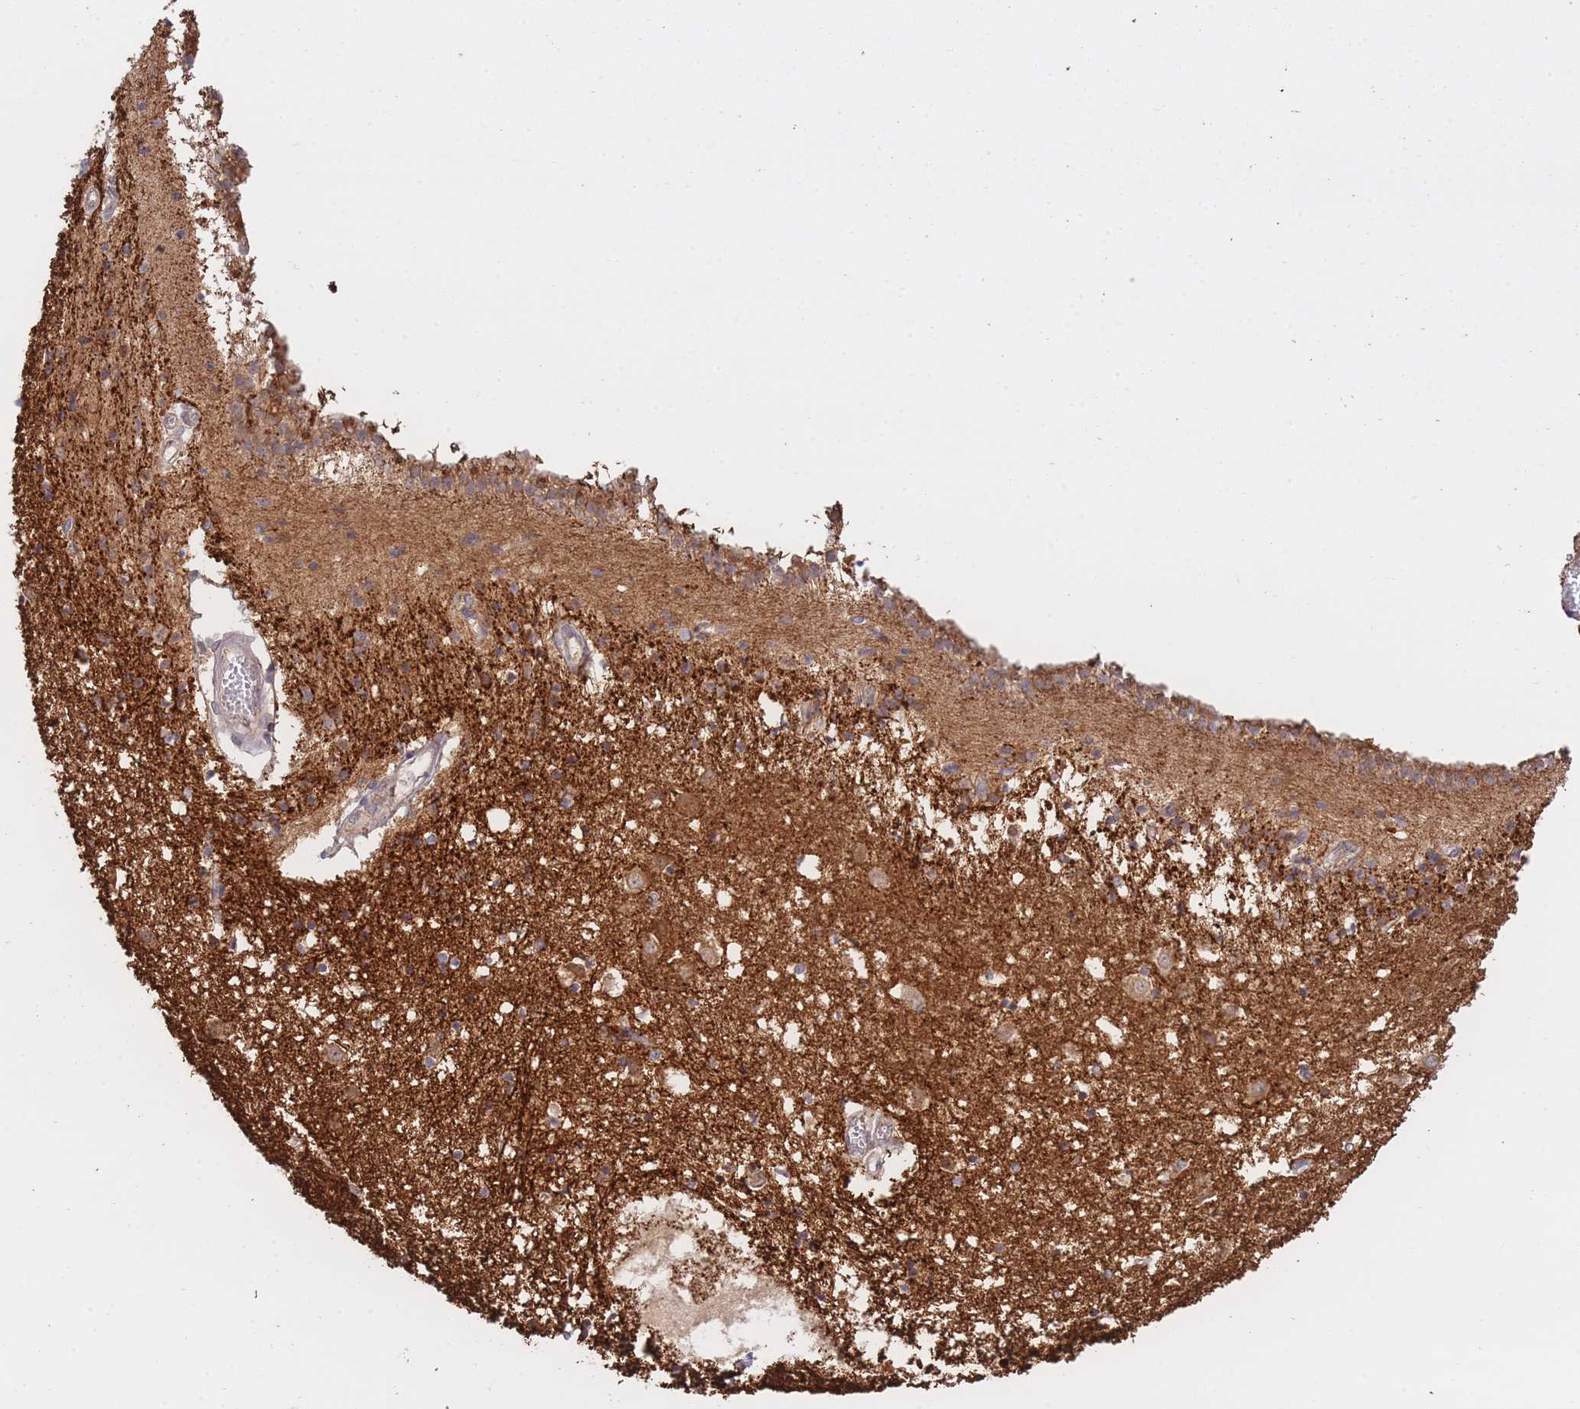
{"staining": {"intensity": "weak", "quantity": "<25%", "location": "cytoplasmic/membranous"}, "tissue": "caudate", "cell_type": "Glial cells", "image_type": "normal", "snomed": [{"axis": "morphology", "description": "Normal tissue, NOS"}, {"axis": "topography", "description": "Lateral ventricle wall"}], "caption": "This is an immunohistochemistry micrograph of normal caudate. There is no positivity in glial cells.", "gene": "EXOSC8", "patient": {"sex": "male", "age": 70}}